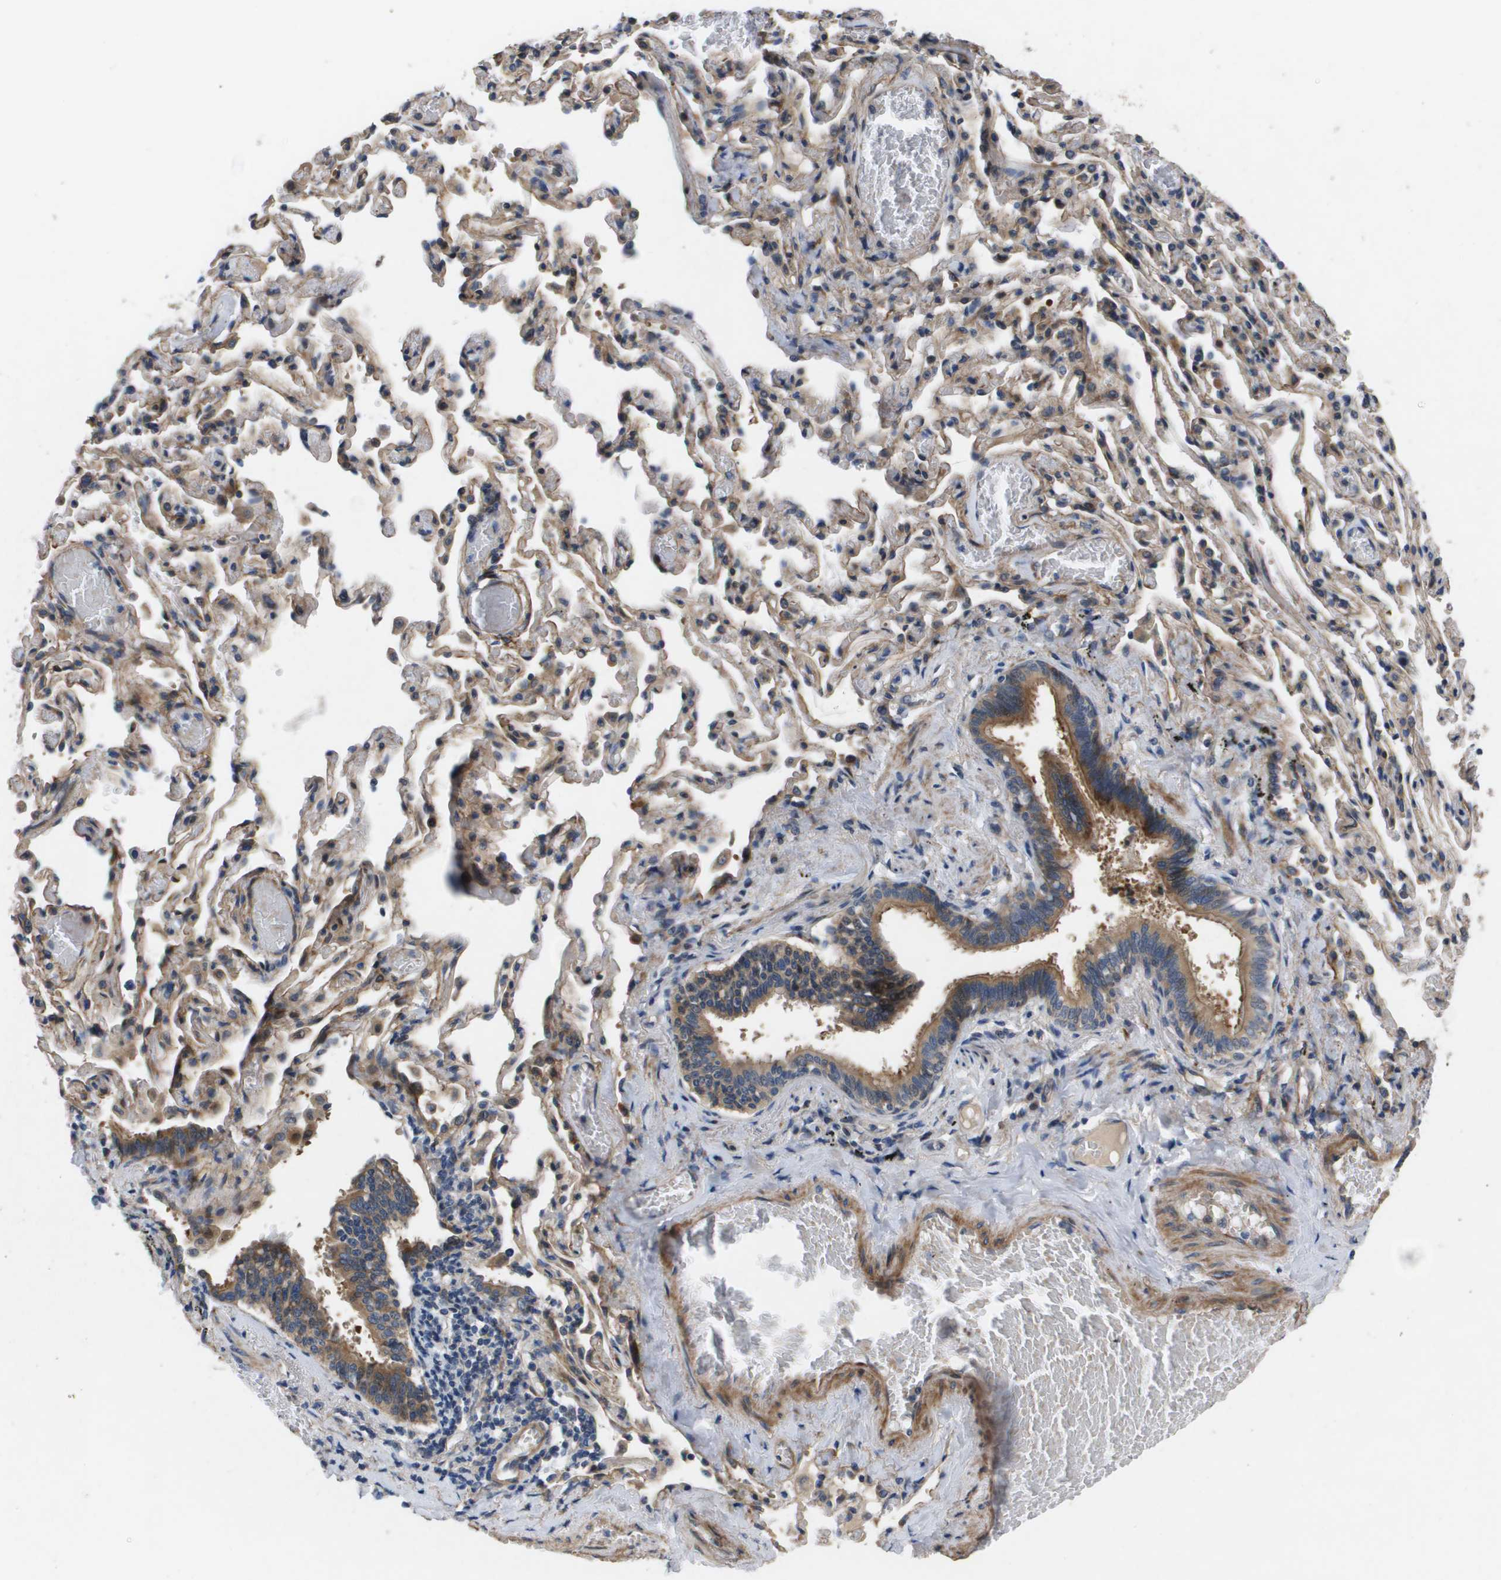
{"staining": {"intensity": "strong", "quantity": ">75%", "location": "cytoplasmic/membranous"}, "tissue": "bronchus", "cell_type": "Respiratory epithelial cells", "image_type": "normal", "snomed": [{"axis": "morphology", "description": "Normal tissue, NOS"}, {"axis": "morphology", "description": "Inflammation, NOS"}, {"axis": "topography", "description": "Cartilage tissue"}, {"axis": "topography", "description": "Lung"}], "caption": "DAB (3,3'-diaminobenzidine) immunohistochemical staining of unremarkable human bronchus reveals strong cytoplasmic/membranous protein positivity in approximately >75% of respiratory epithelial cells.", "gene": "ENTPD2", "patient": {"sex": "male", "age": 71}}